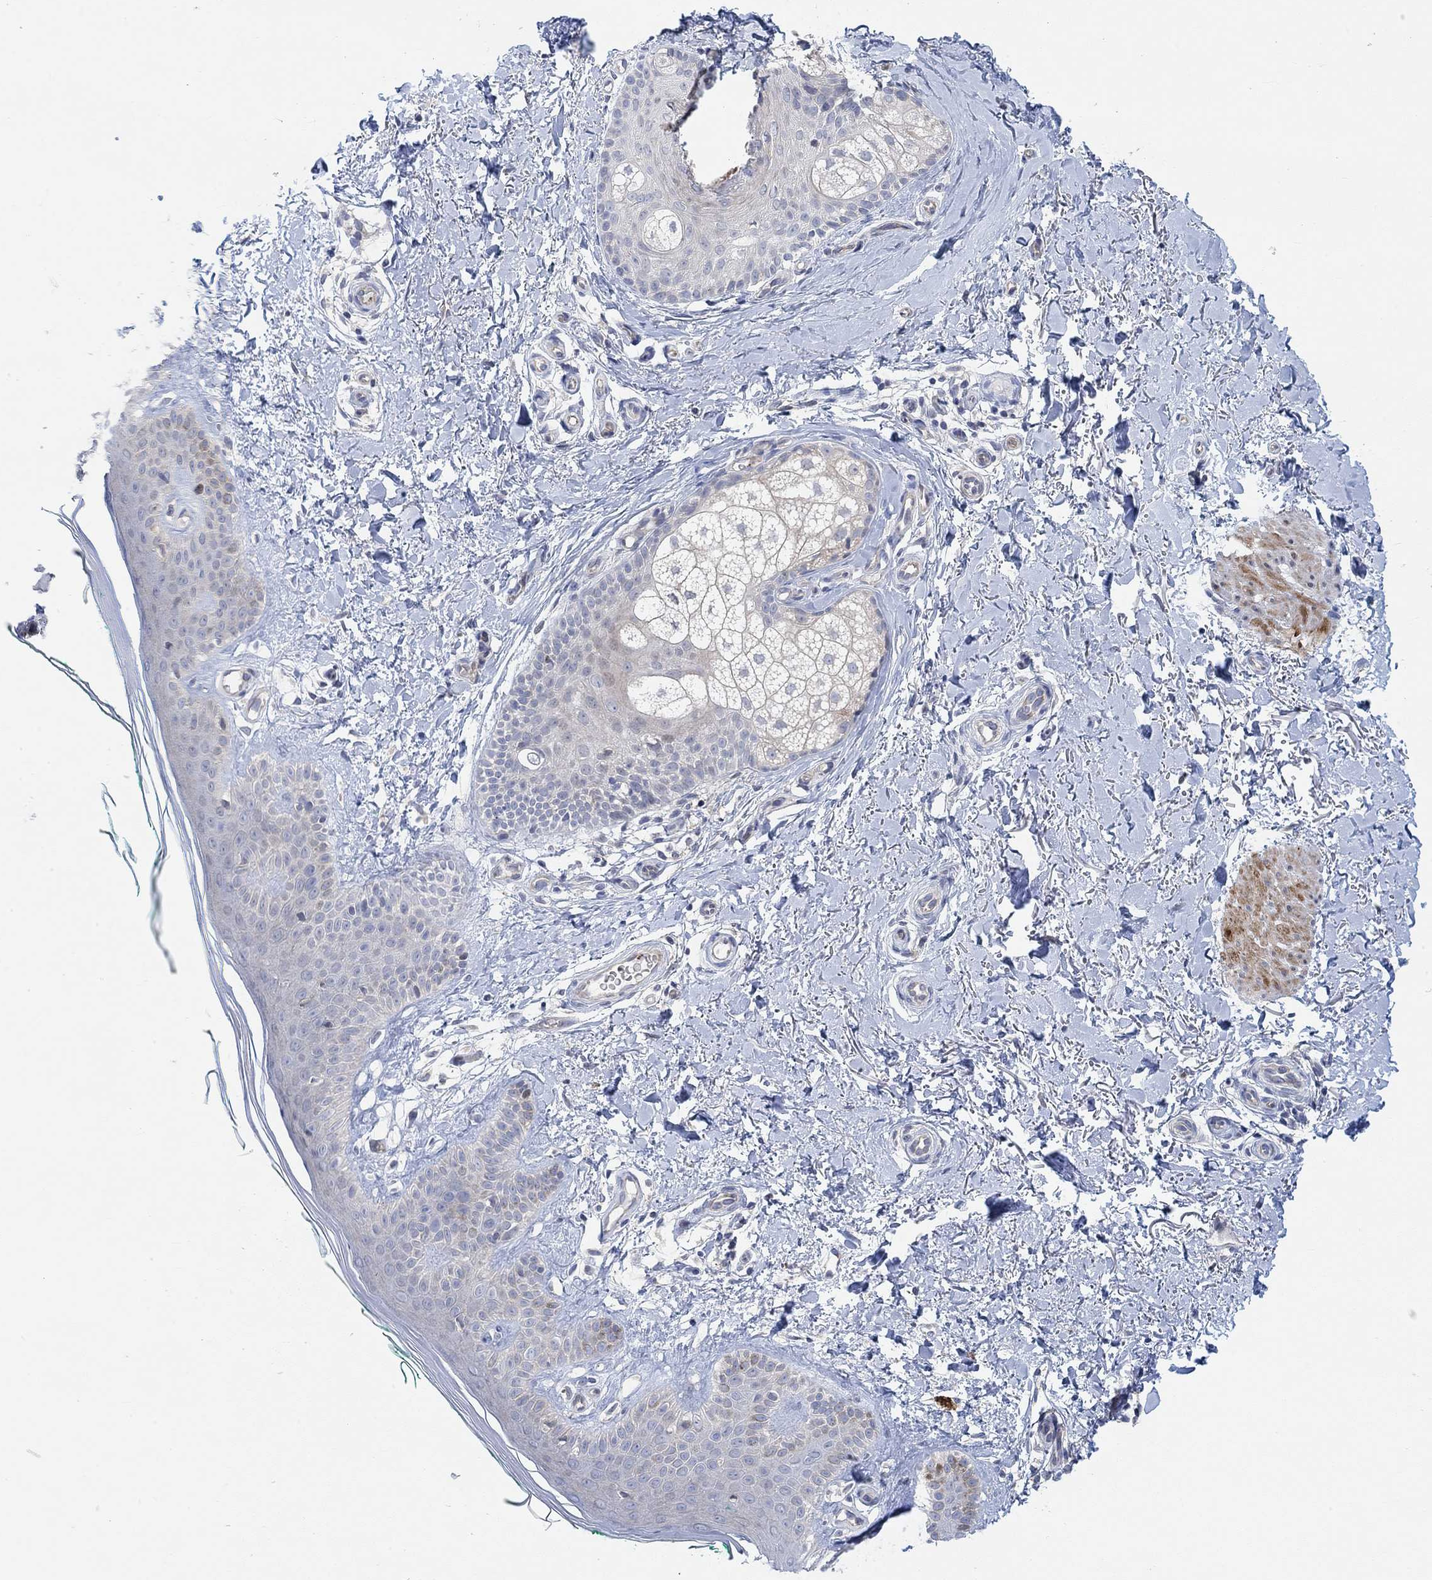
{"staining": {"intensity": "negative", "quantity": "none", "location": "none"}, "tissue": "skin", "cell_type": "Fibroblasts", "image_type": "normal", "snomed": [{"axis": "morphology", "description": "Normal tissue, NOS"}, {"axis": "morphology", "description": "Inflammation, NOS"}, {"axis": "morphology", "description": "Fibrosis, NOS"}, {"axis": "topography", "description": "Skin"}], "caption": "The micrograph reveals no significant positivity in fibroblasts of skin.", "gene": "PMFBP1", "patient": {"sex": "male", "age": 71}}